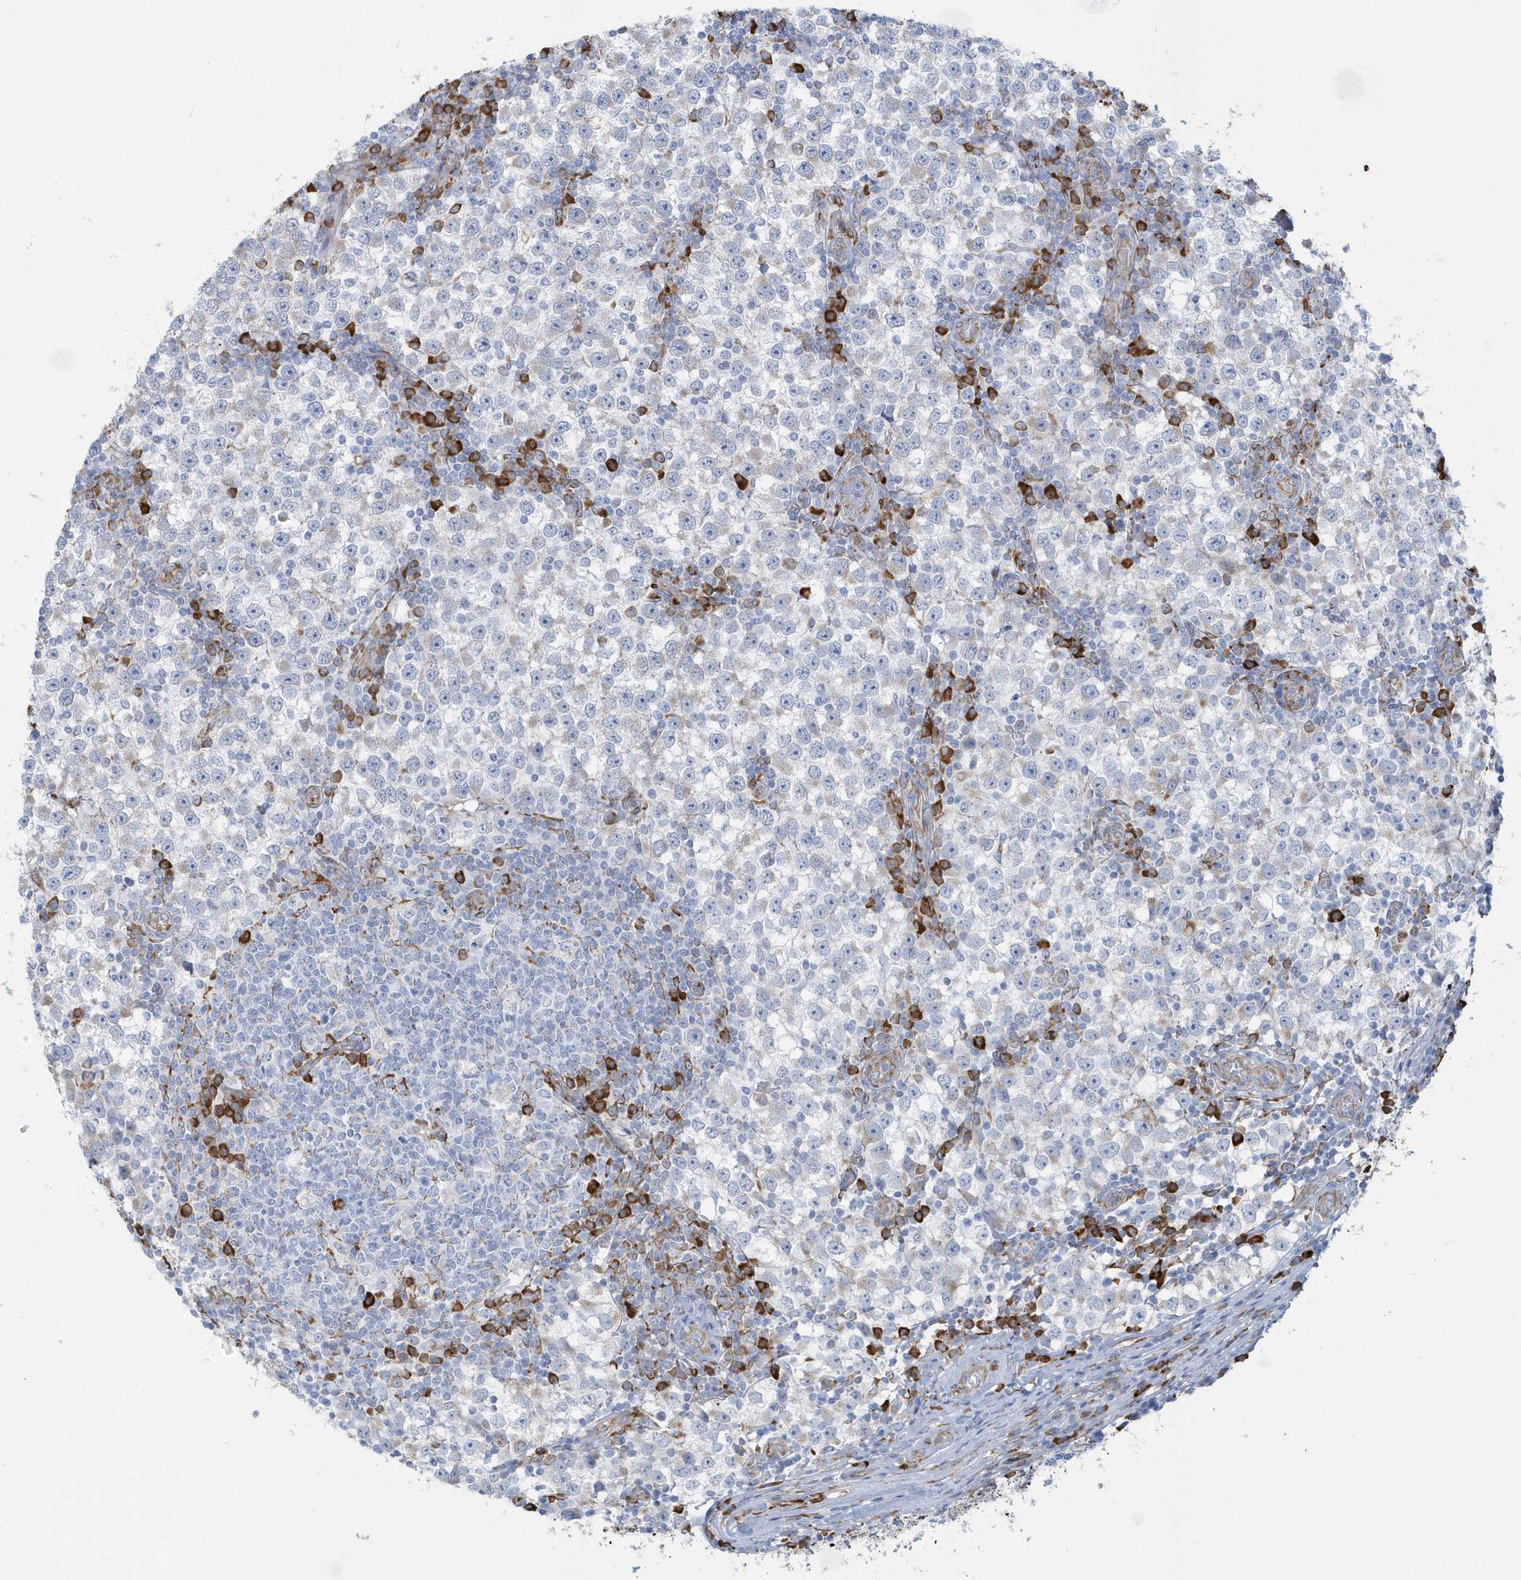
{"staining": {"intensity": "negative", "quantity": "none", "location": "none"}, "tissue": "testis cancer", "cell_type": "Tumor cells", "image_type": "cancer", "snomed": [{"axis": "morphology", "description": "Seminoma, NOS"}, {"axis": "topography", "description": "Testis"}], "caption": "Immunohistochemistry of human testis cancer exhibits no staining in tumor cells.", "gene": "DCAF1", "patient": {"sex": "male", "age": 65}}